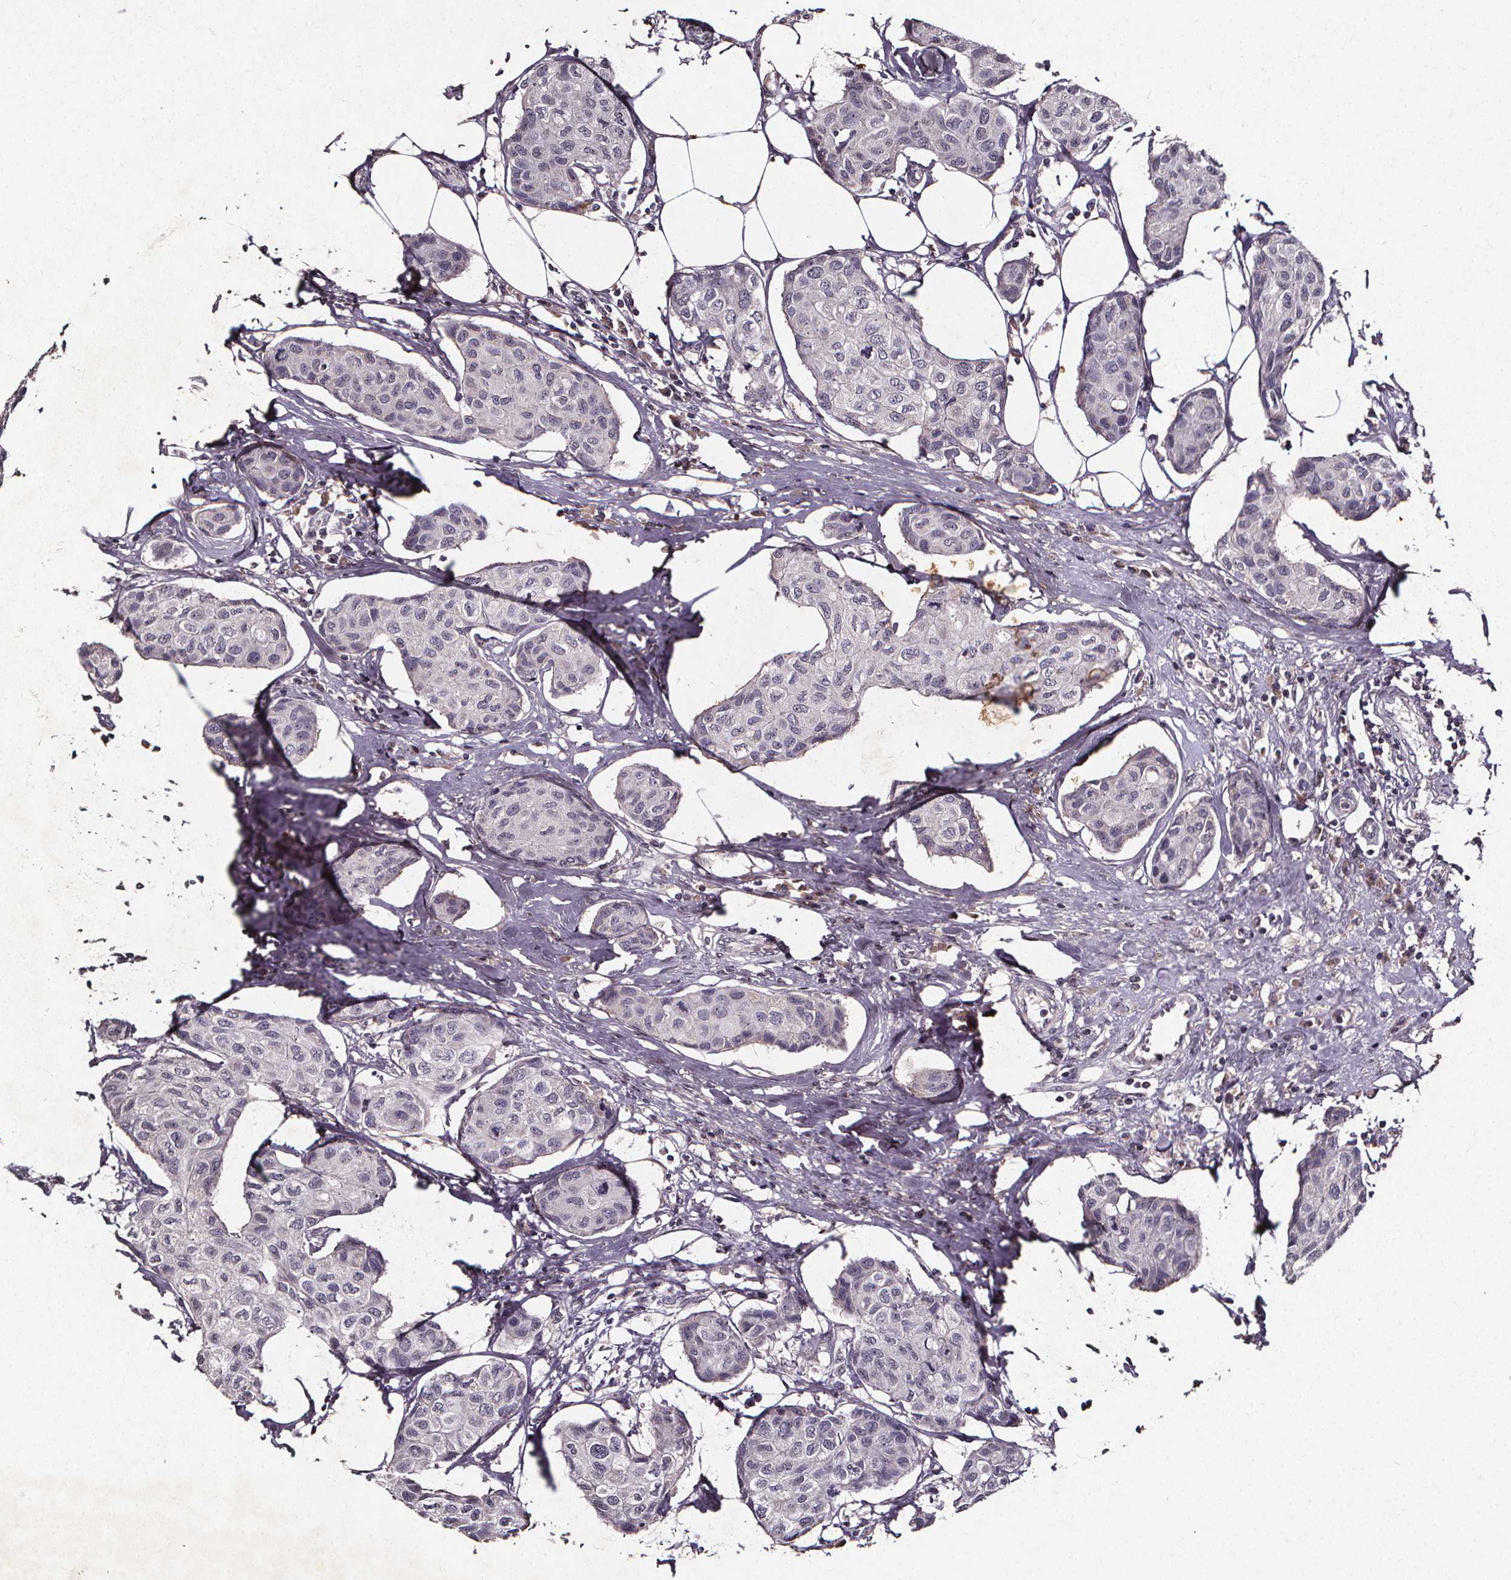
{"staining": {"intensity": "negative", "quantity": "none", "location": "none"}, "tissue": "breast cancer", "cell_type": "Tumor cells", "image_type": "cancer", "snomed": [{"axis": "morphology", "description": "Duct carcinoma"}, {"axis": "topography", "description": "Breast"}], "caption": "Human breast cancer (infiltrating ductal carcinoma) stained for a protein using IHC reveals no expression in tumor cells.", "gene": "SPAG8", "patient": {"sex": "female", "age": 80}}